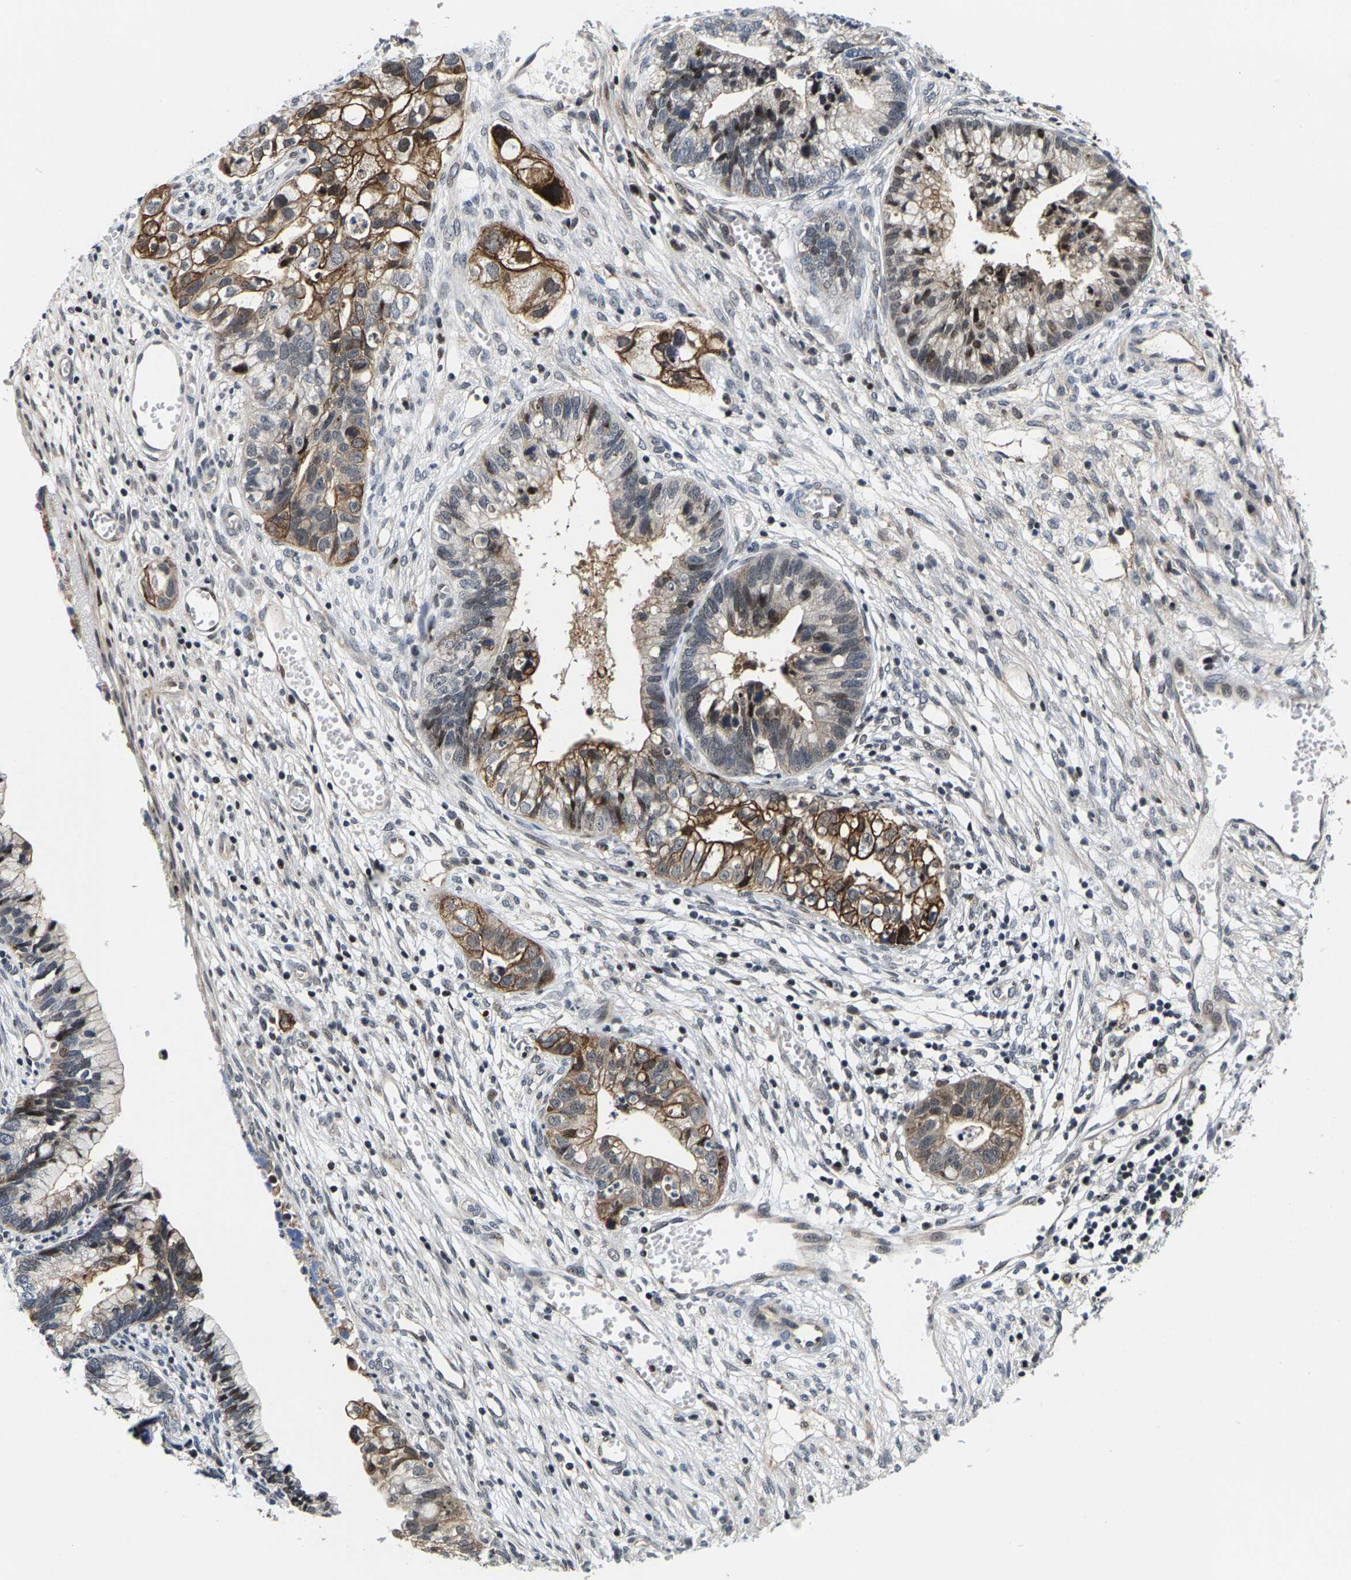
{"staining": {"intensity": "moderate", "quantity": "25%-75%", "location": "cytoplasmic/membranous,nuclear"}, "tissue": "cervical cancer", "cell_type": "Tumor cells", "image_type": "cancer", "snomed": [{"axis": "morphology", "description": "Adenocarcinoma, NOS"}, {"axis": "topography", "description": "Cervix"}], "caption": "Protein expression analysis of human adenocarcinoma (cervical) reveals moderate cytoplasmic/membranous and nuclear positivity in approximately 25%-75% of tumor cells.", "gene": "GTPBP10", "patient": {"sex": "female", "age": 44}}